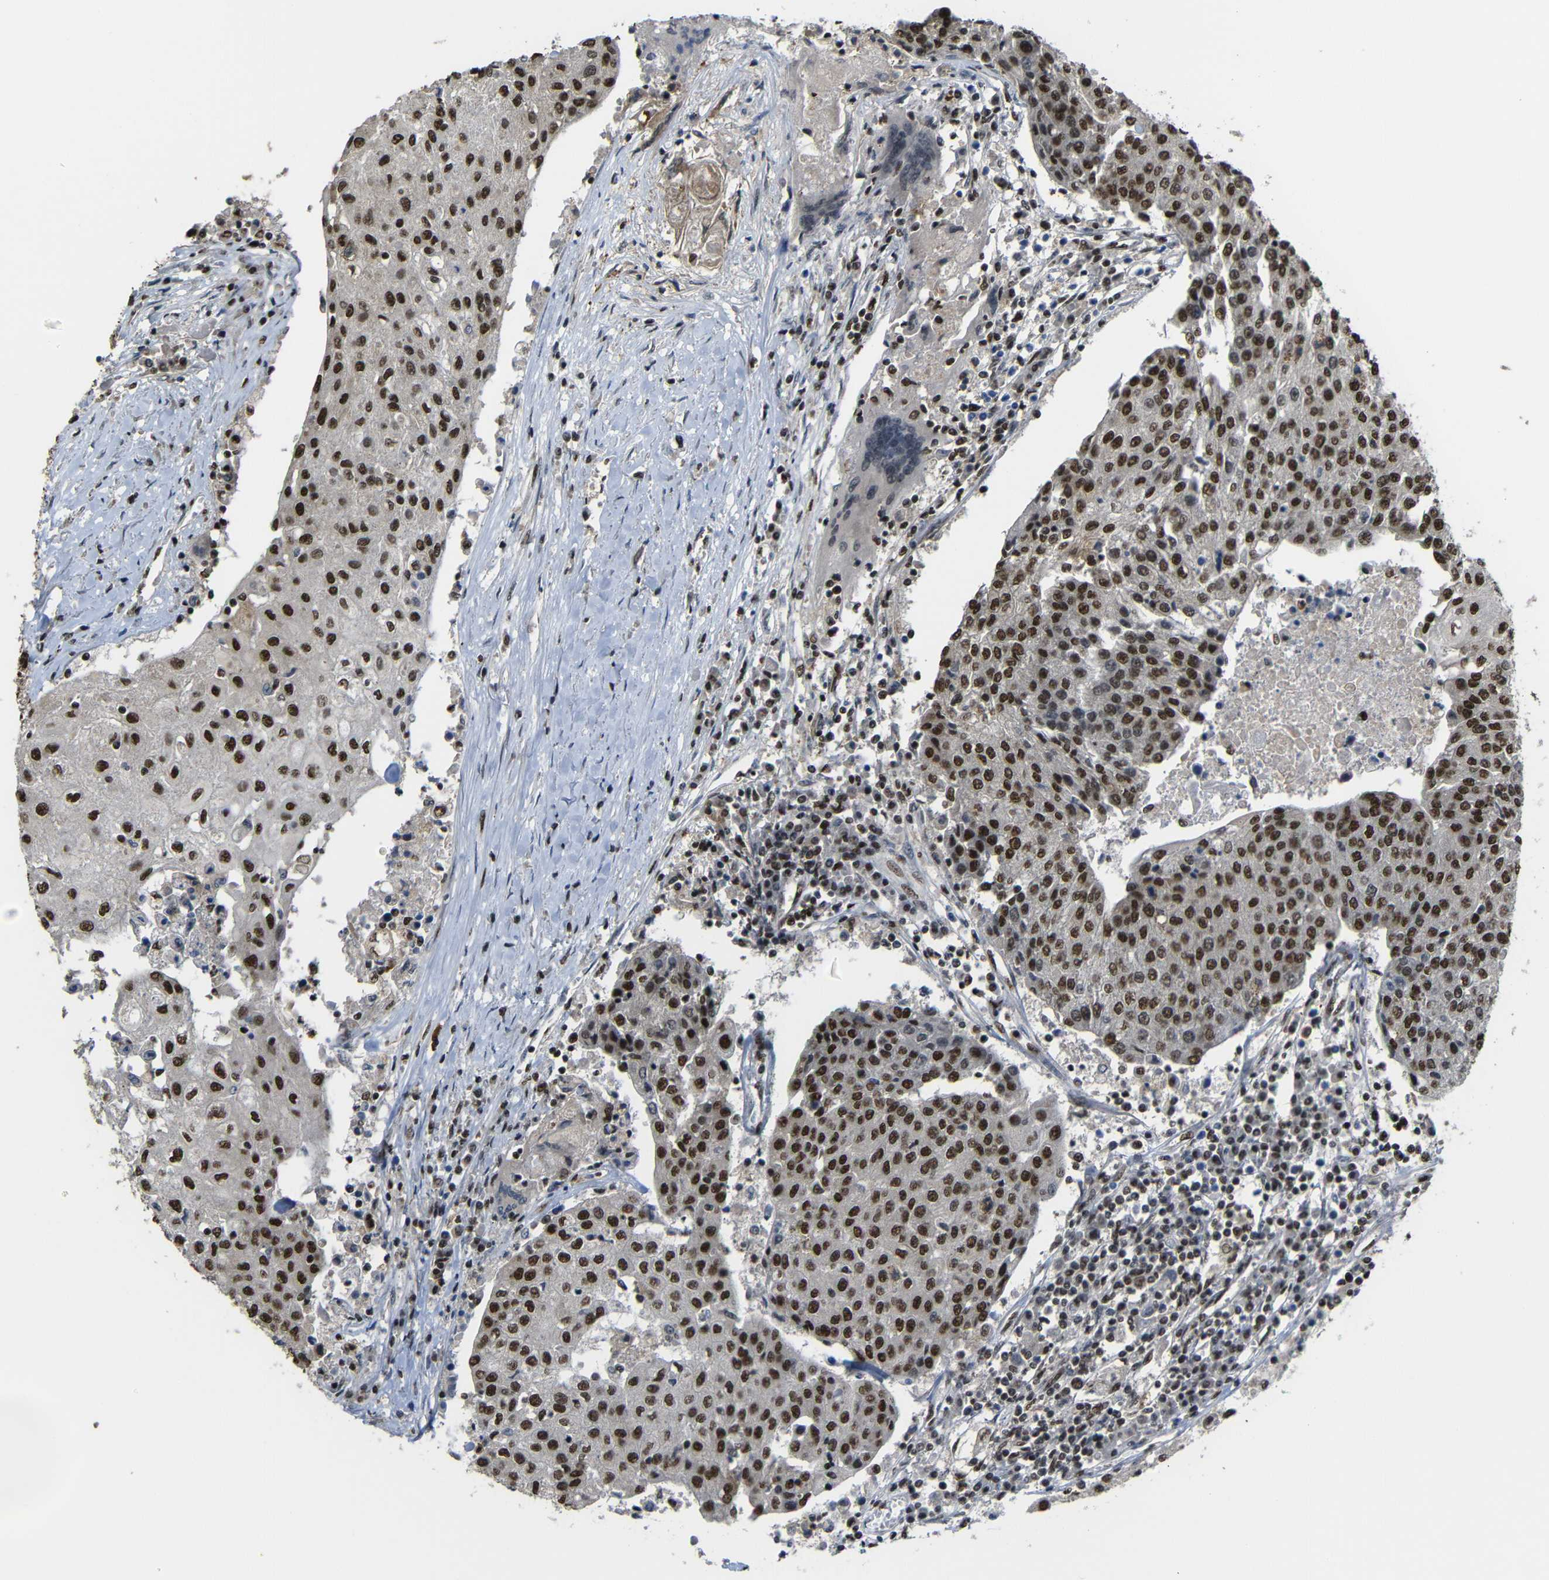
{"staining": {"intensity": "strong", "quantity": ">75%", "location": "cytoplasmic/membranous,nuclear"}, "tissue": "urothelial cancer", "cell_type": "Tumor cells", "image_type": "cancer", "snomed": [{"axis": "morphology", "description": "Urothelial carcinoma, High grade"}, {"axis": "topography", "description": "Urinary bladder"}], "caption": "Tumor cells exhibit high levels of strong cytoplasmic/membranous and nuclear positivity in about >75% of cells in urothelial cancer.", "gene": "TCF7L2", "patient": {"sex": "female", "age": 85}}